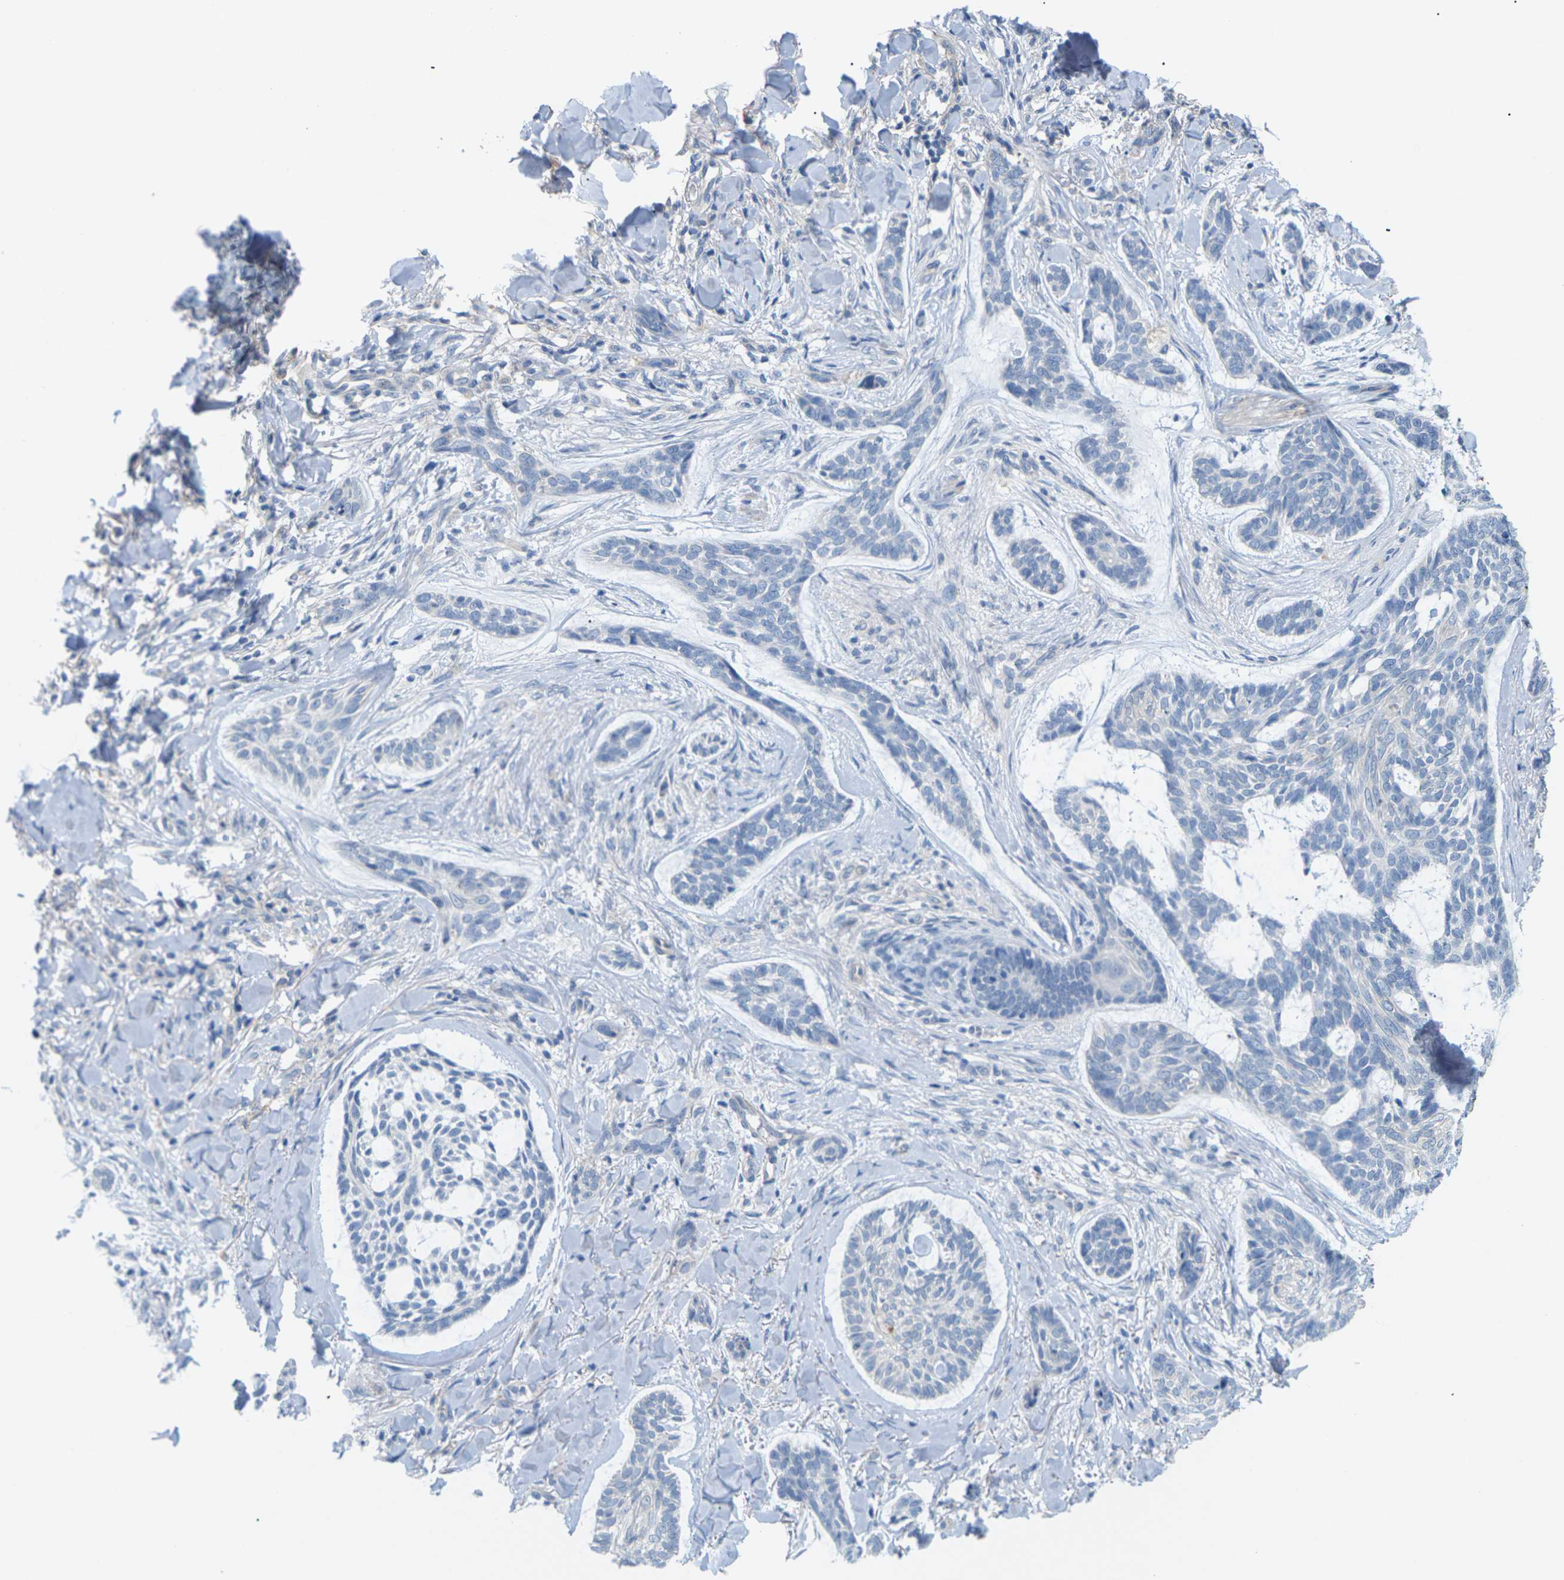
{"staining": {"intensity": "negative", "quantity": "none", "location": "none"}, "tissue": "skin cancer", "cell_type": "Tumor cells", "image_type": "cancer", "snomed": [{"axis": "morphology", "description": "Basal cell carcinoma"}, {"axis": "topography", "description": "Skin"}], "caption": "Human skin cancer stained for a protein using IHC exhibits no staining in tumor cells.", "gene": "ITGA5", "patient": {"sex": "male", "age": 43}}